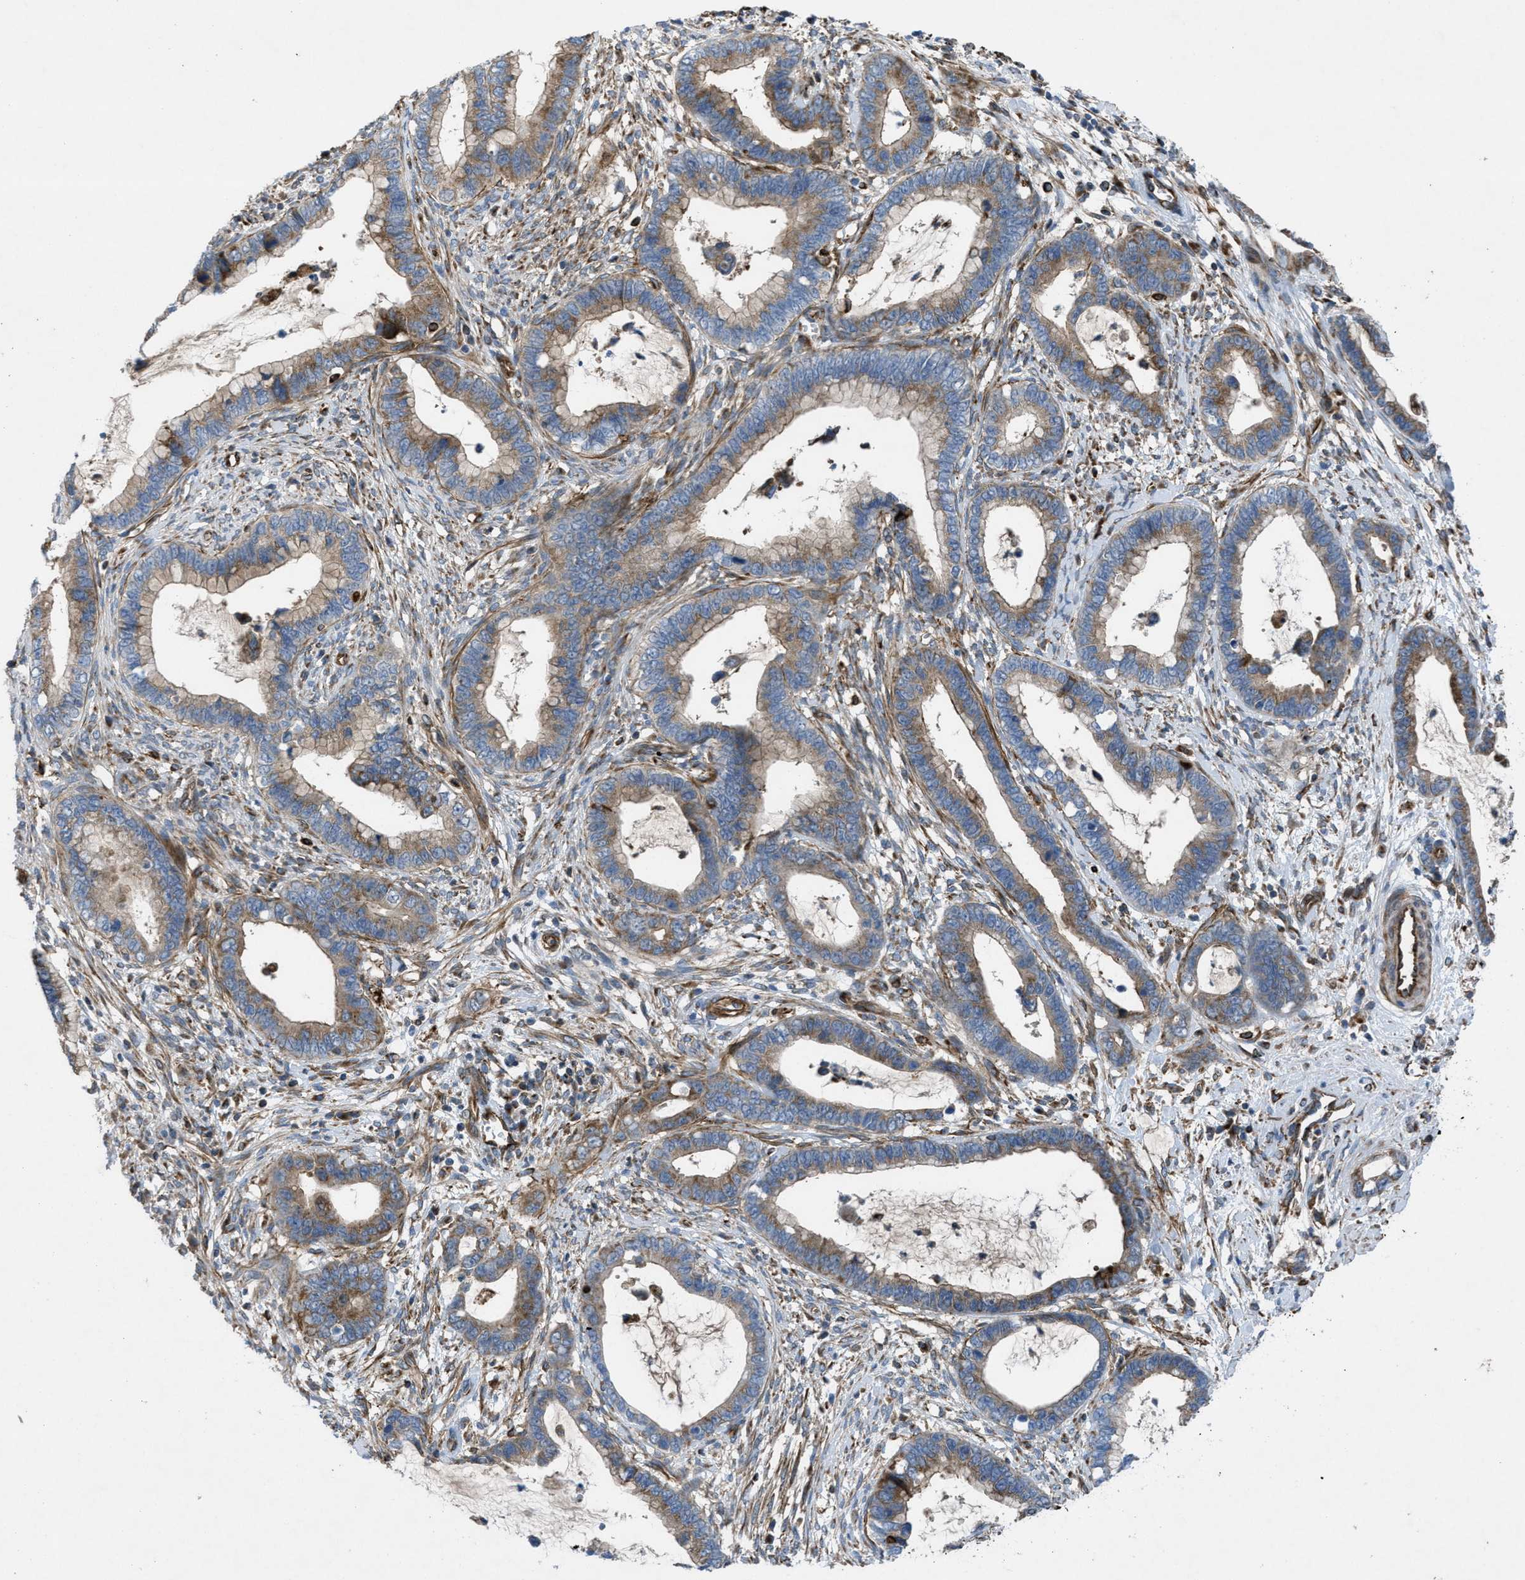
{"staining": {"intensity": "weak", "quantity": "25%-75%", "location": "cytoplasmic/membranous"}, "tissue": "cervical cancer", "cell_type": "Tumor cells", "image_type": "cancer", "snomed": [{"axis": "morphology", "description": "Adenocarcinoma, NOS"}, {"axis": "topography", "description": "Cervix"}], "caption": "Immunohistochemistry (IHC) histopathology image of neoplastic tissue: human adenocarcinoma (cervical) stained using immunohistochemistry (IHC) demonstrates low levels of weak protein expression localized specifically in the cytoplasmic/membranous of tumor cells, appearing as a cytoplasmic/membranous brown color.", "gene": "SLC6A9", "patient": {"sex": "female", "age": 44}}